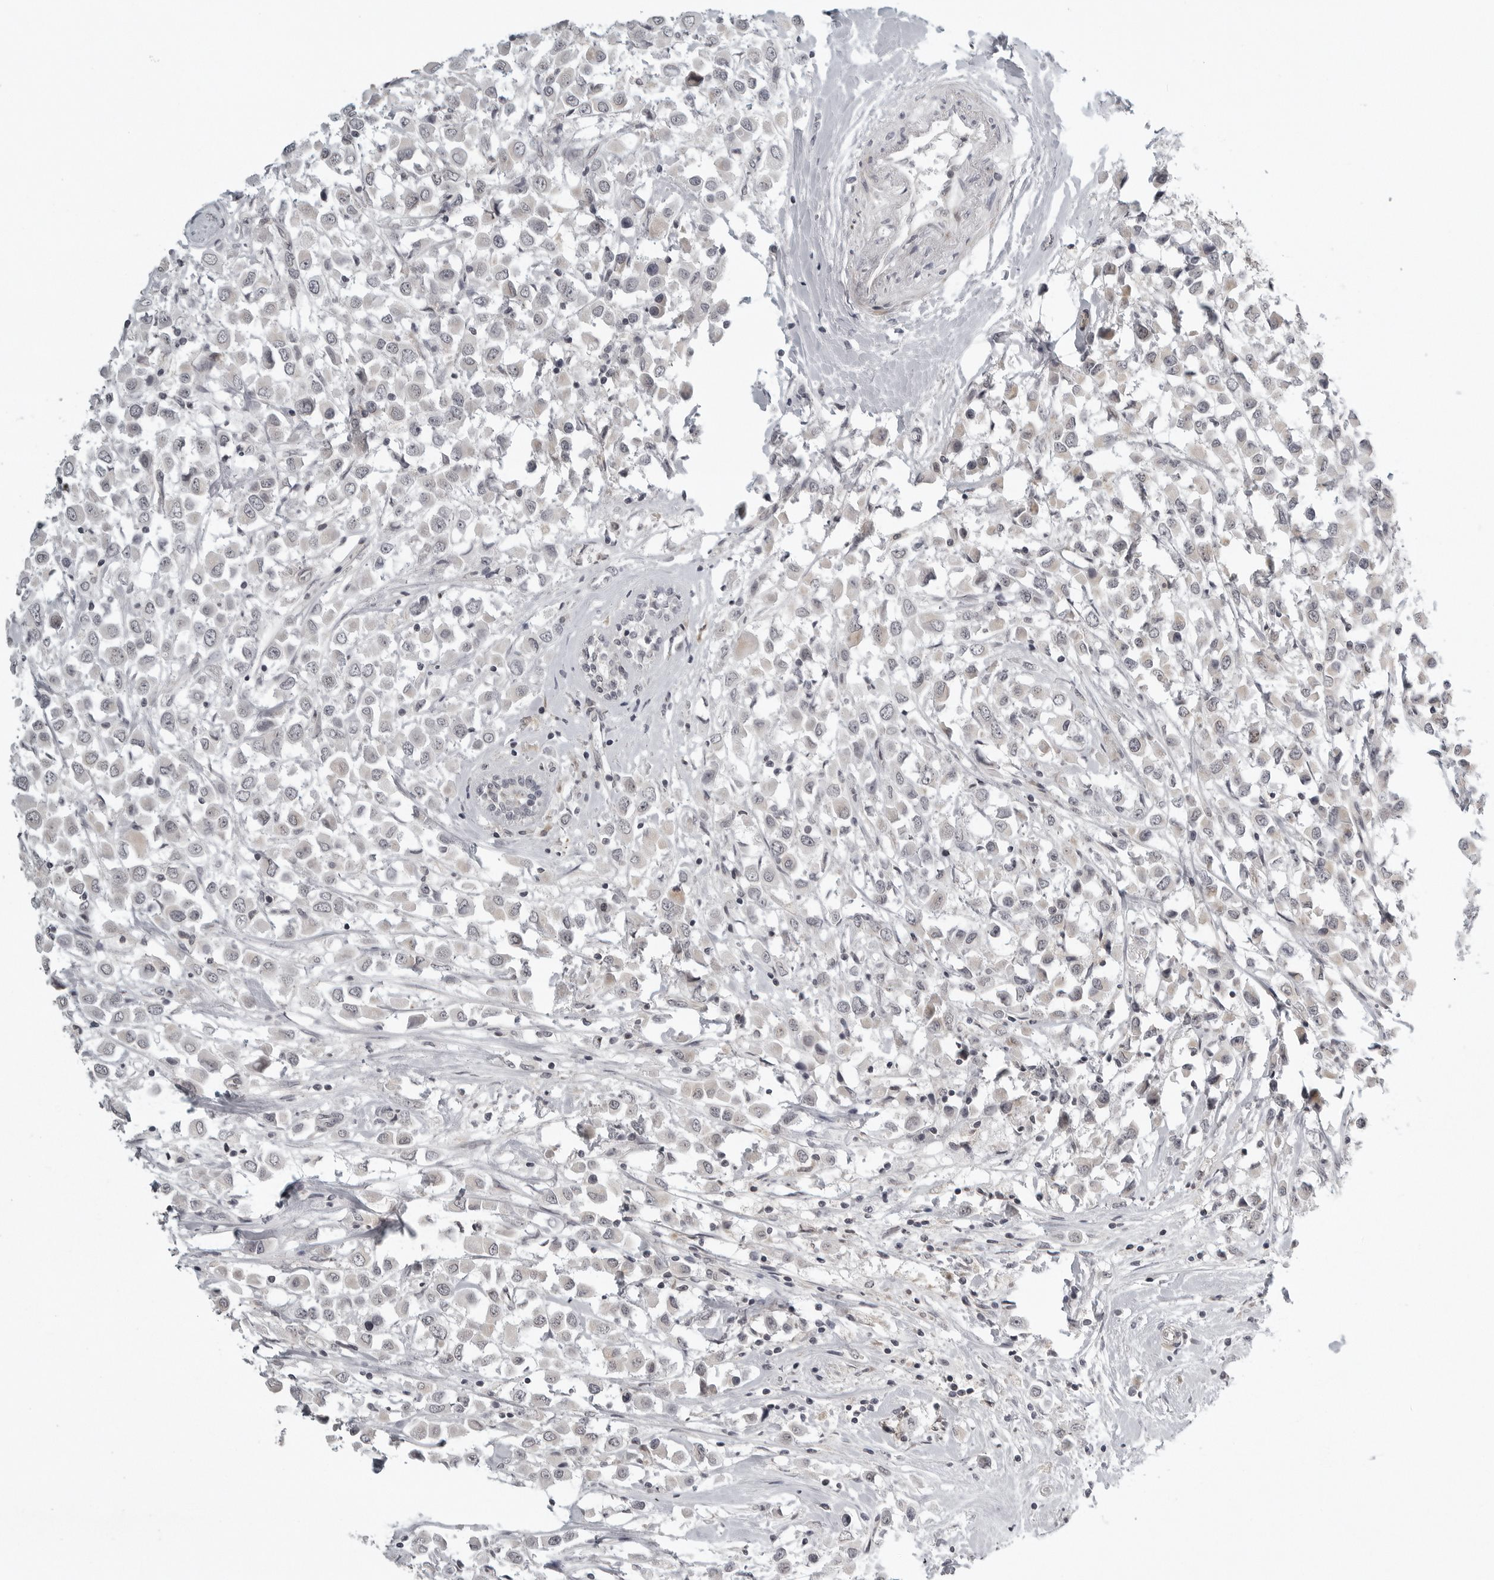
{"staining": {"intensity": "negative", "quantity": "none", "location": "none"}, "tissue": "breast cancer", "cell_type": "Tumor cells", "image_type": "cancer", "snomed": [{"axis": "morphology", "description": "Duct carcinoma"}, {"axis": "topography", "description": "Breast"}], "caption": "Human breast cancer (invasive ductal carcinoma) stained for a protein using IHC demonstrates no expression in tumor cells.", "gene": "TUT4", "patient": {"sex": "female", "age": 61}}